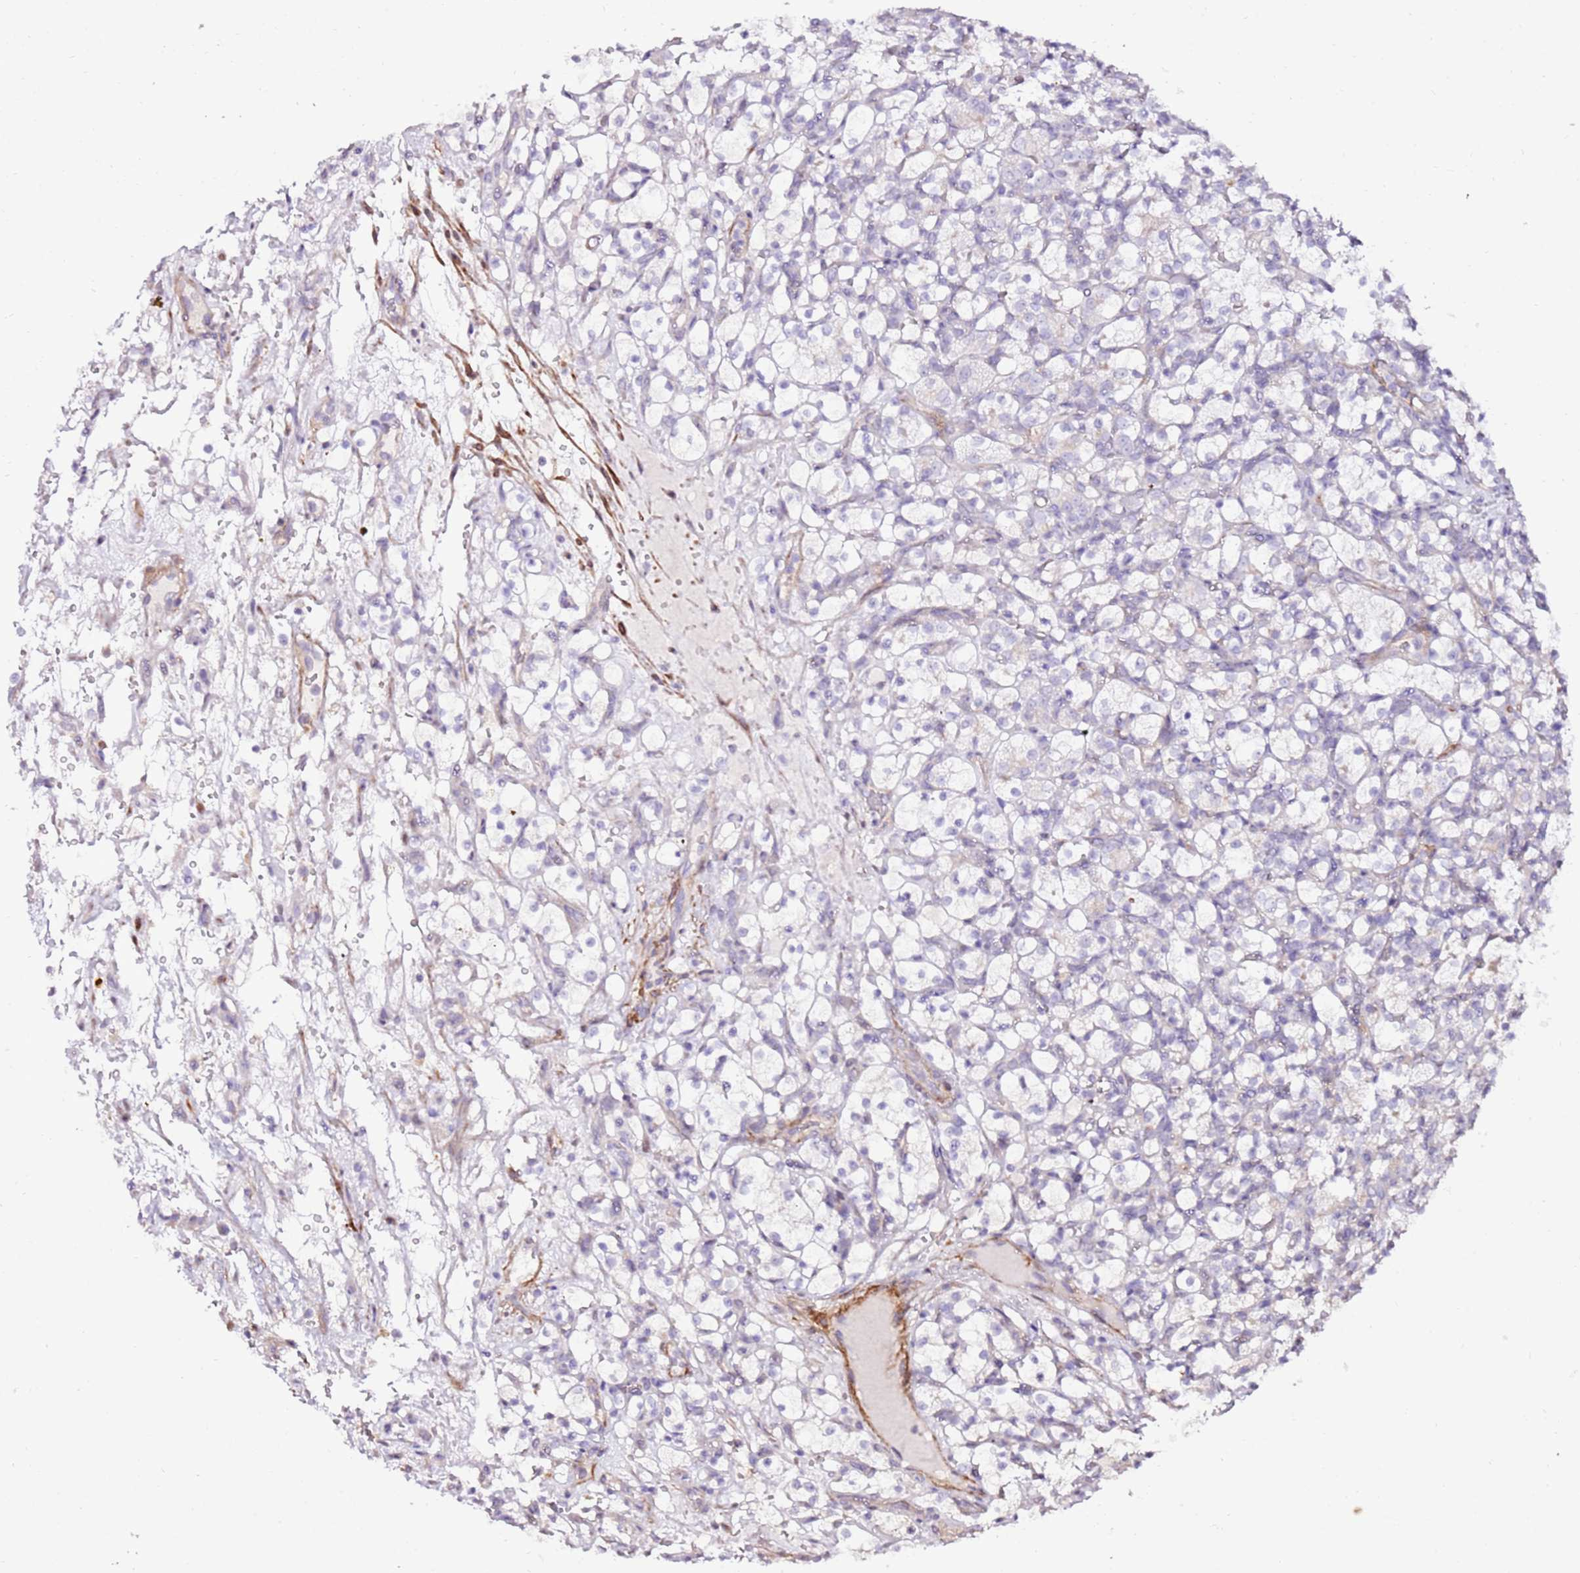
{"staining": {"intensity": "negative", "quantity": "none", "location": "none"}, "tissue": "renal cancer", "cell_type": "Tumor cells", "image_type": "cancer", "snomed": [{"axis": "morphology", "description": "Adenocarcinoma, NOS"}, {"axis": "topography", "description": "Kidney"}], "caption": "Micrograph shows no protein expression in tumor cells of renal adenocarcinoma tissue.", "gene": "ART5", "patient": {"sex": "female", "age": 69}}